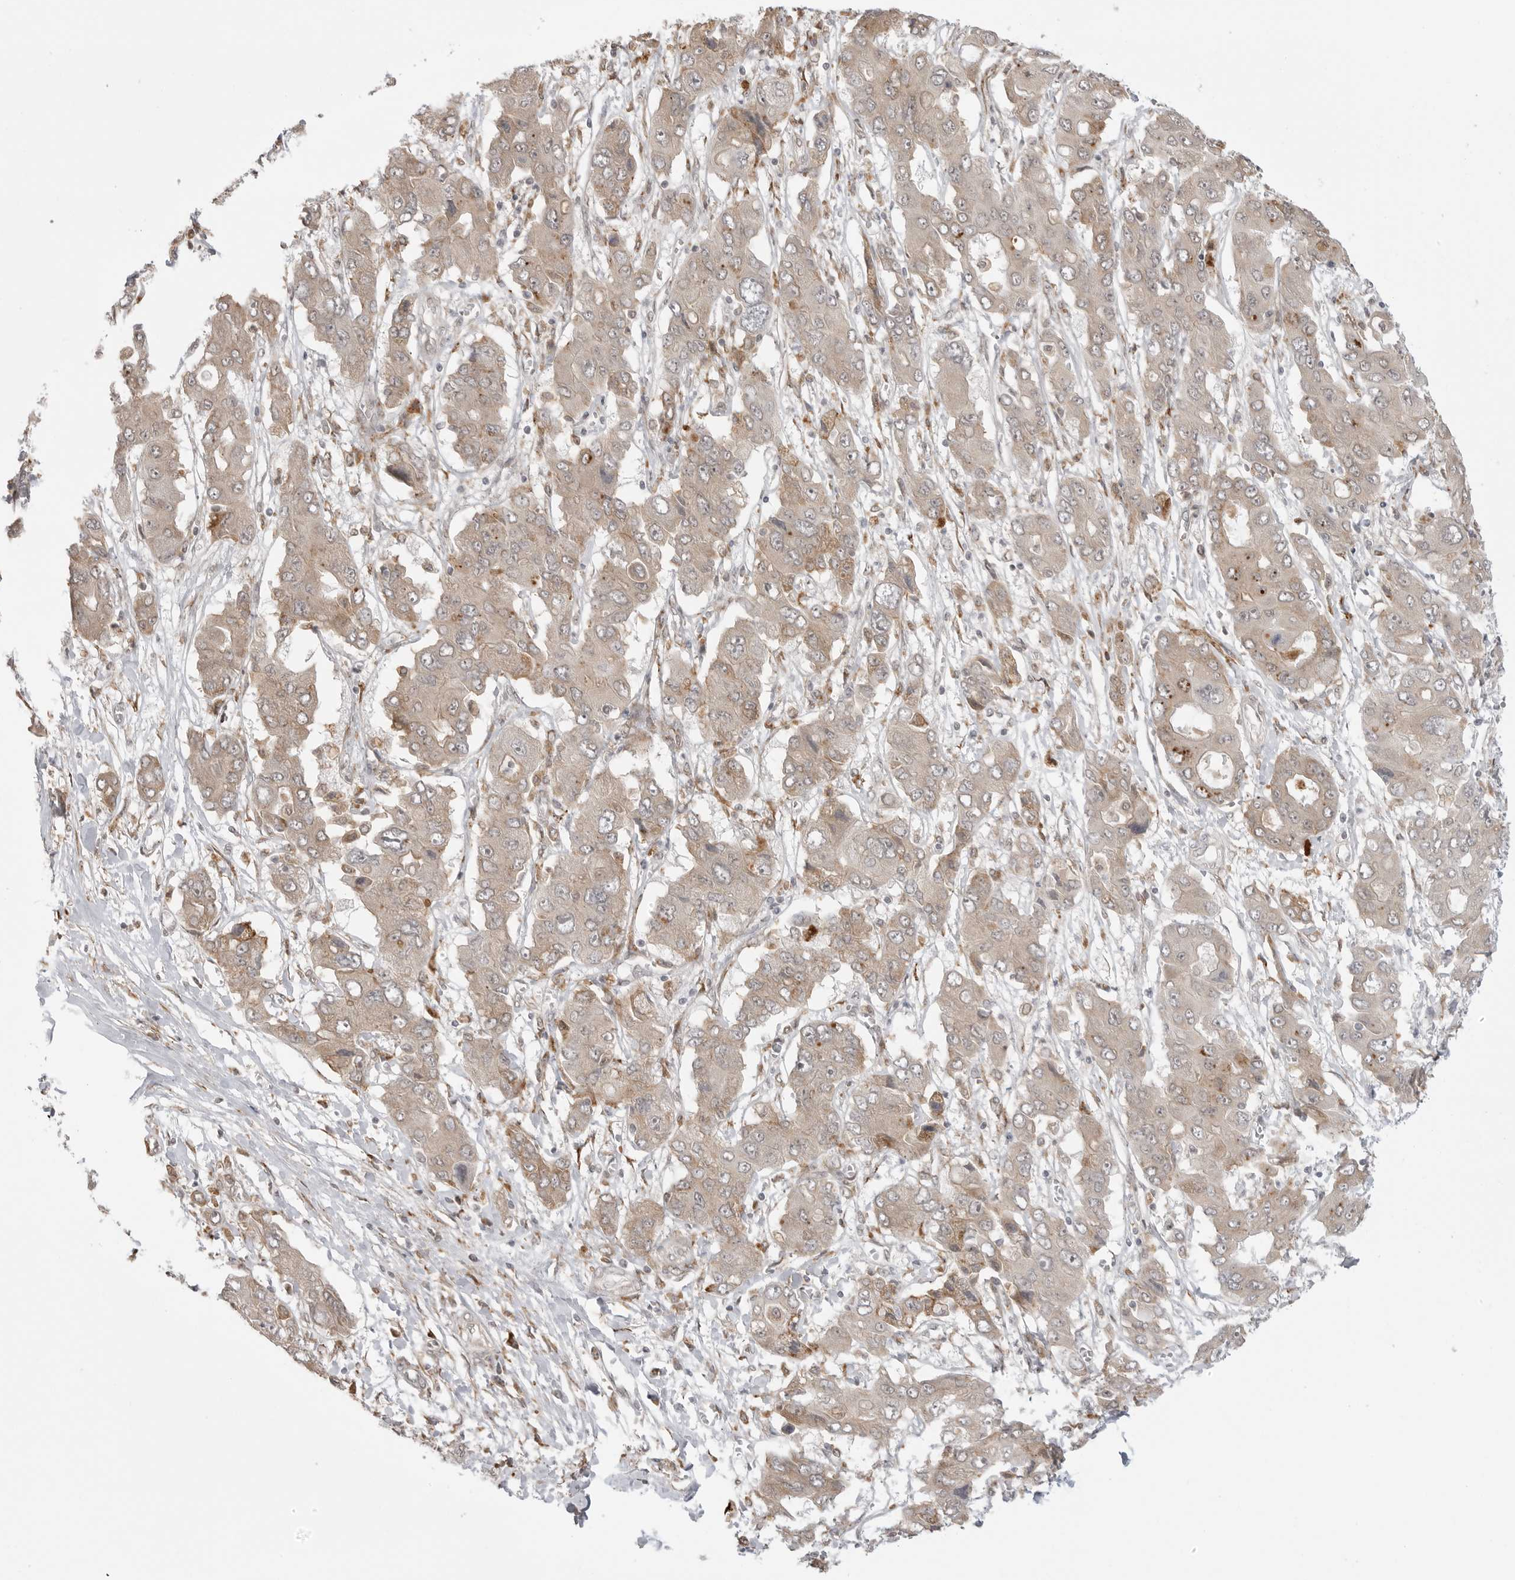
{"staining": {"intensity": "weak", "quantity": ">75%", "location": "cytoplasmic/membranous"}, "tissue": "liver cancer", "cell_type": "Tumor cells", "image_type": "cancer", "snomed": [{"axis": "morphology", "description": "Cholangiocarcinoma"}, {"axis": "topography", "description": "Liver"}], "caption": "The immunohistochemical stain shows weak cytoplasmic/membranous positivity in tumor cells of cholangiocarcinoma (liver) tissue. The protein is shown in brown color, while the nuclei are stained blue.", "gene": "KALRN", "patient": {"sex": "male", "age": 67}}